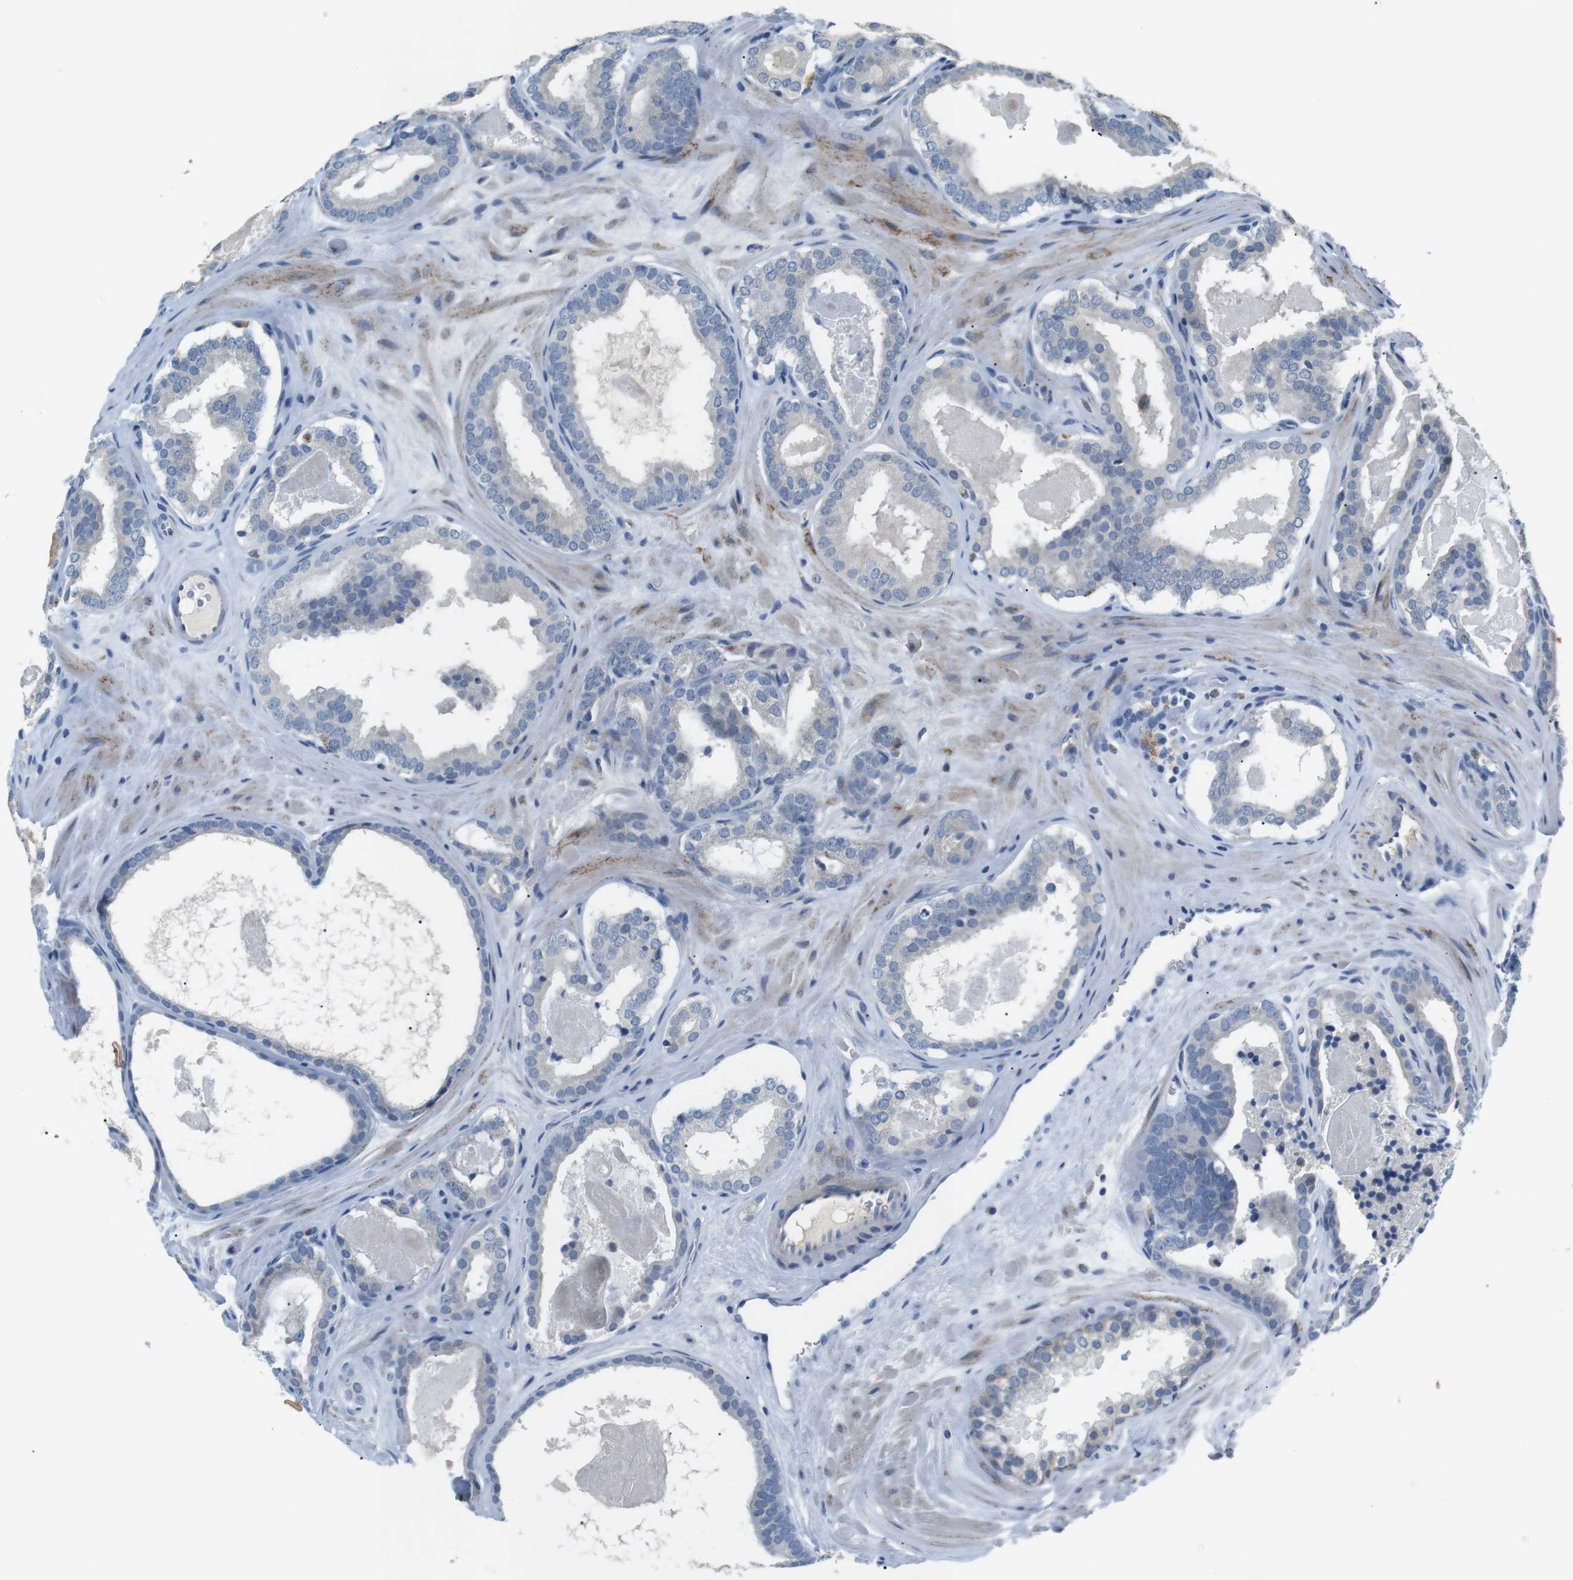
{"staining": {"intensity": "weak", "quantity": "<25%", "location": "cytoplasmic/membranous"}, "tissue": "prostate cancer", "cell_type": "Tumor cells", "image_type": "cancer", "snomed": [{"axis": "morphology", "description": "Adenocarcinoma, High grade"}, {"axis": "topography", "description": "Prostate"}], "caption": "This is a image of IHC staining of prostate cancer (adenocarcinoma (high-grade)), which shows no positivity in tumor cells.", "gene": "CD300E", "patient": {"sex": "male", "age": 60}}